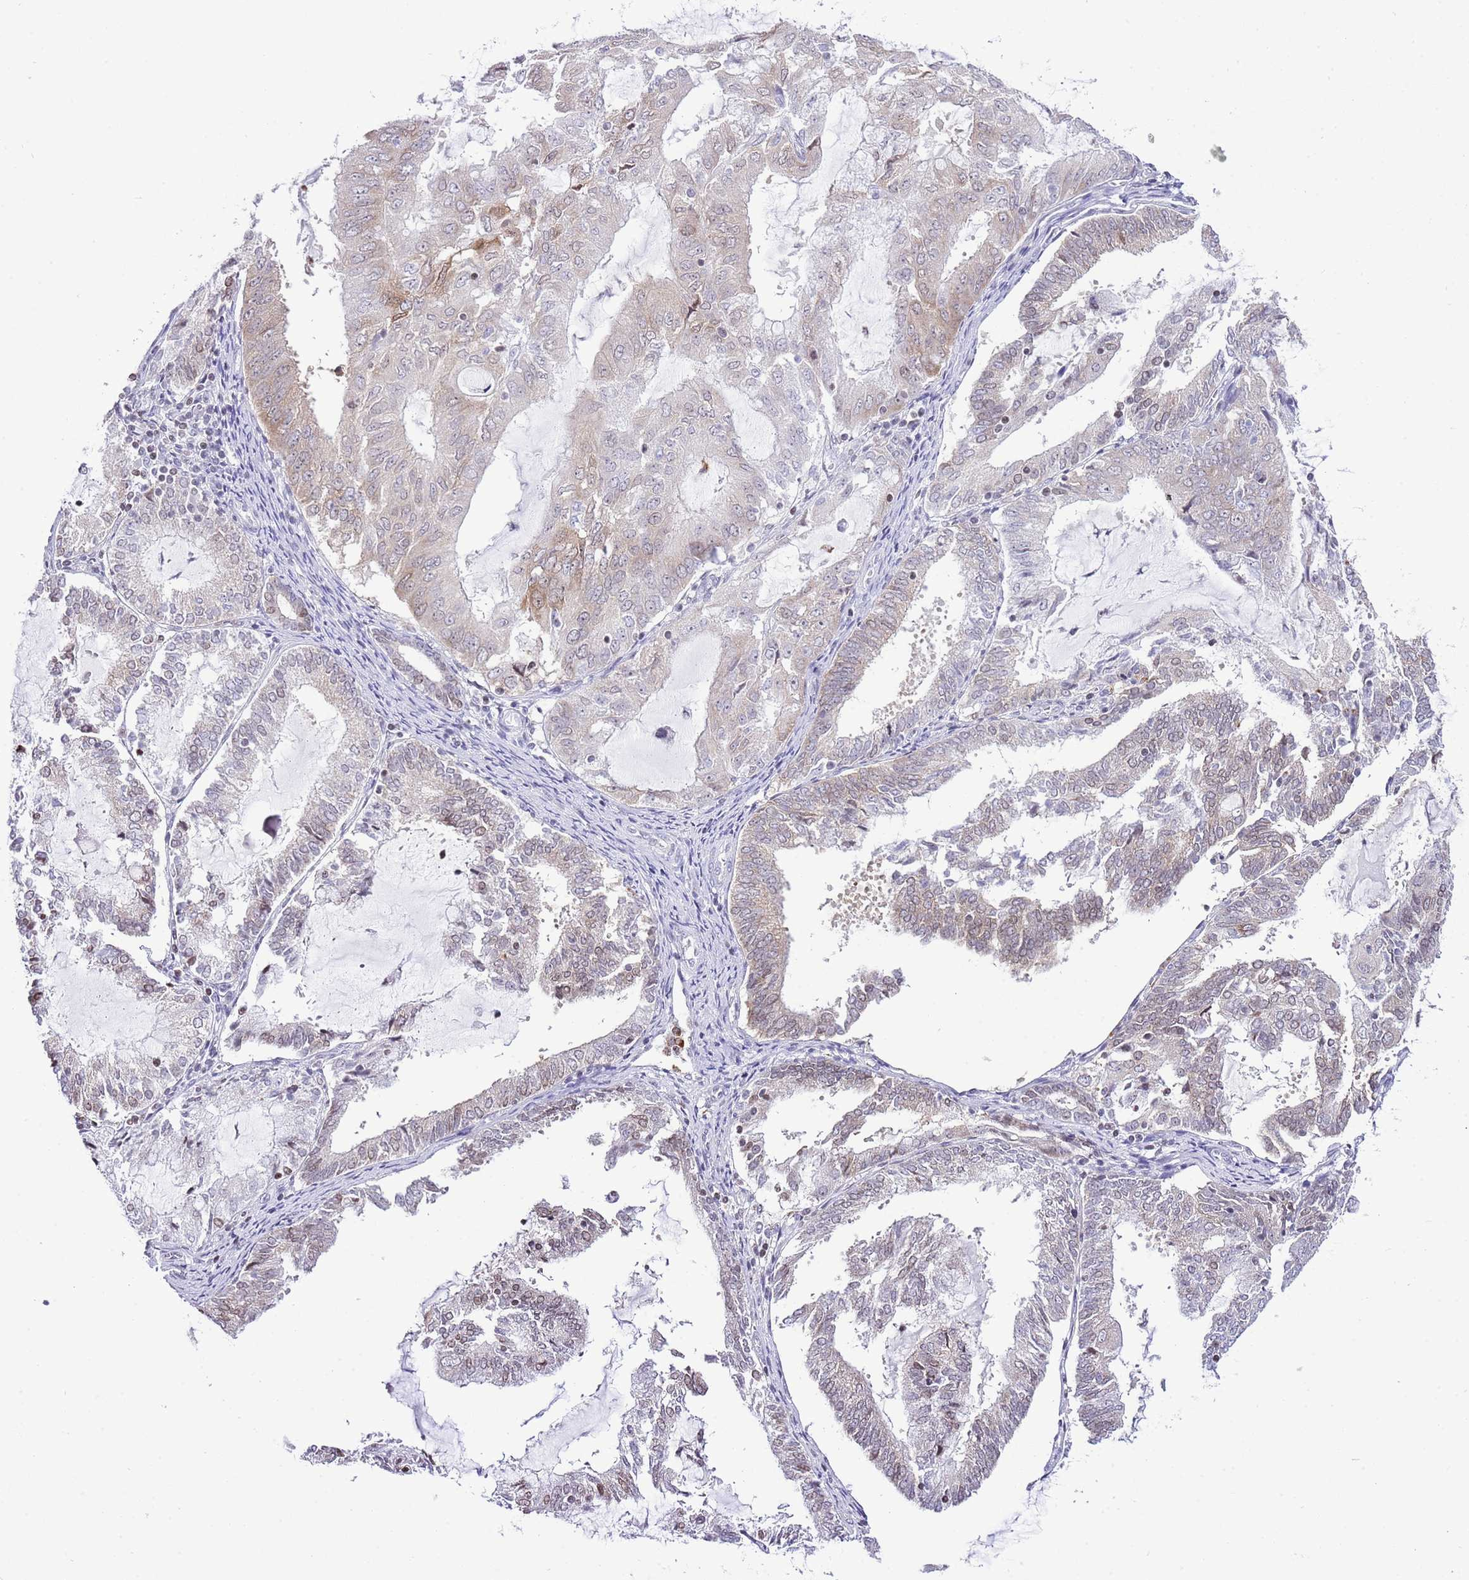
{"staining": {"intensity": "weak", "quantity": "<25%", "location": "cytoplasmic/membranous,nuclear"}, "tissue": "endometrial cancer", "cell_type": "Tumor cells", "image_type": "cancer", "snomed": [{"axis": "morphology", "description": "Adenocarcinoma, NOS"}, {"axis": "topography", "description": "Endometrium"}], "caption": "DAB (3,3'-diaminobenzidine) immunohistochemical staining of human endometrial cancer (adenocarcinoma) displays no significant expression in tumor cells.", "gene": "PRR15", "patient": {"sex": "female", "age": 81}}